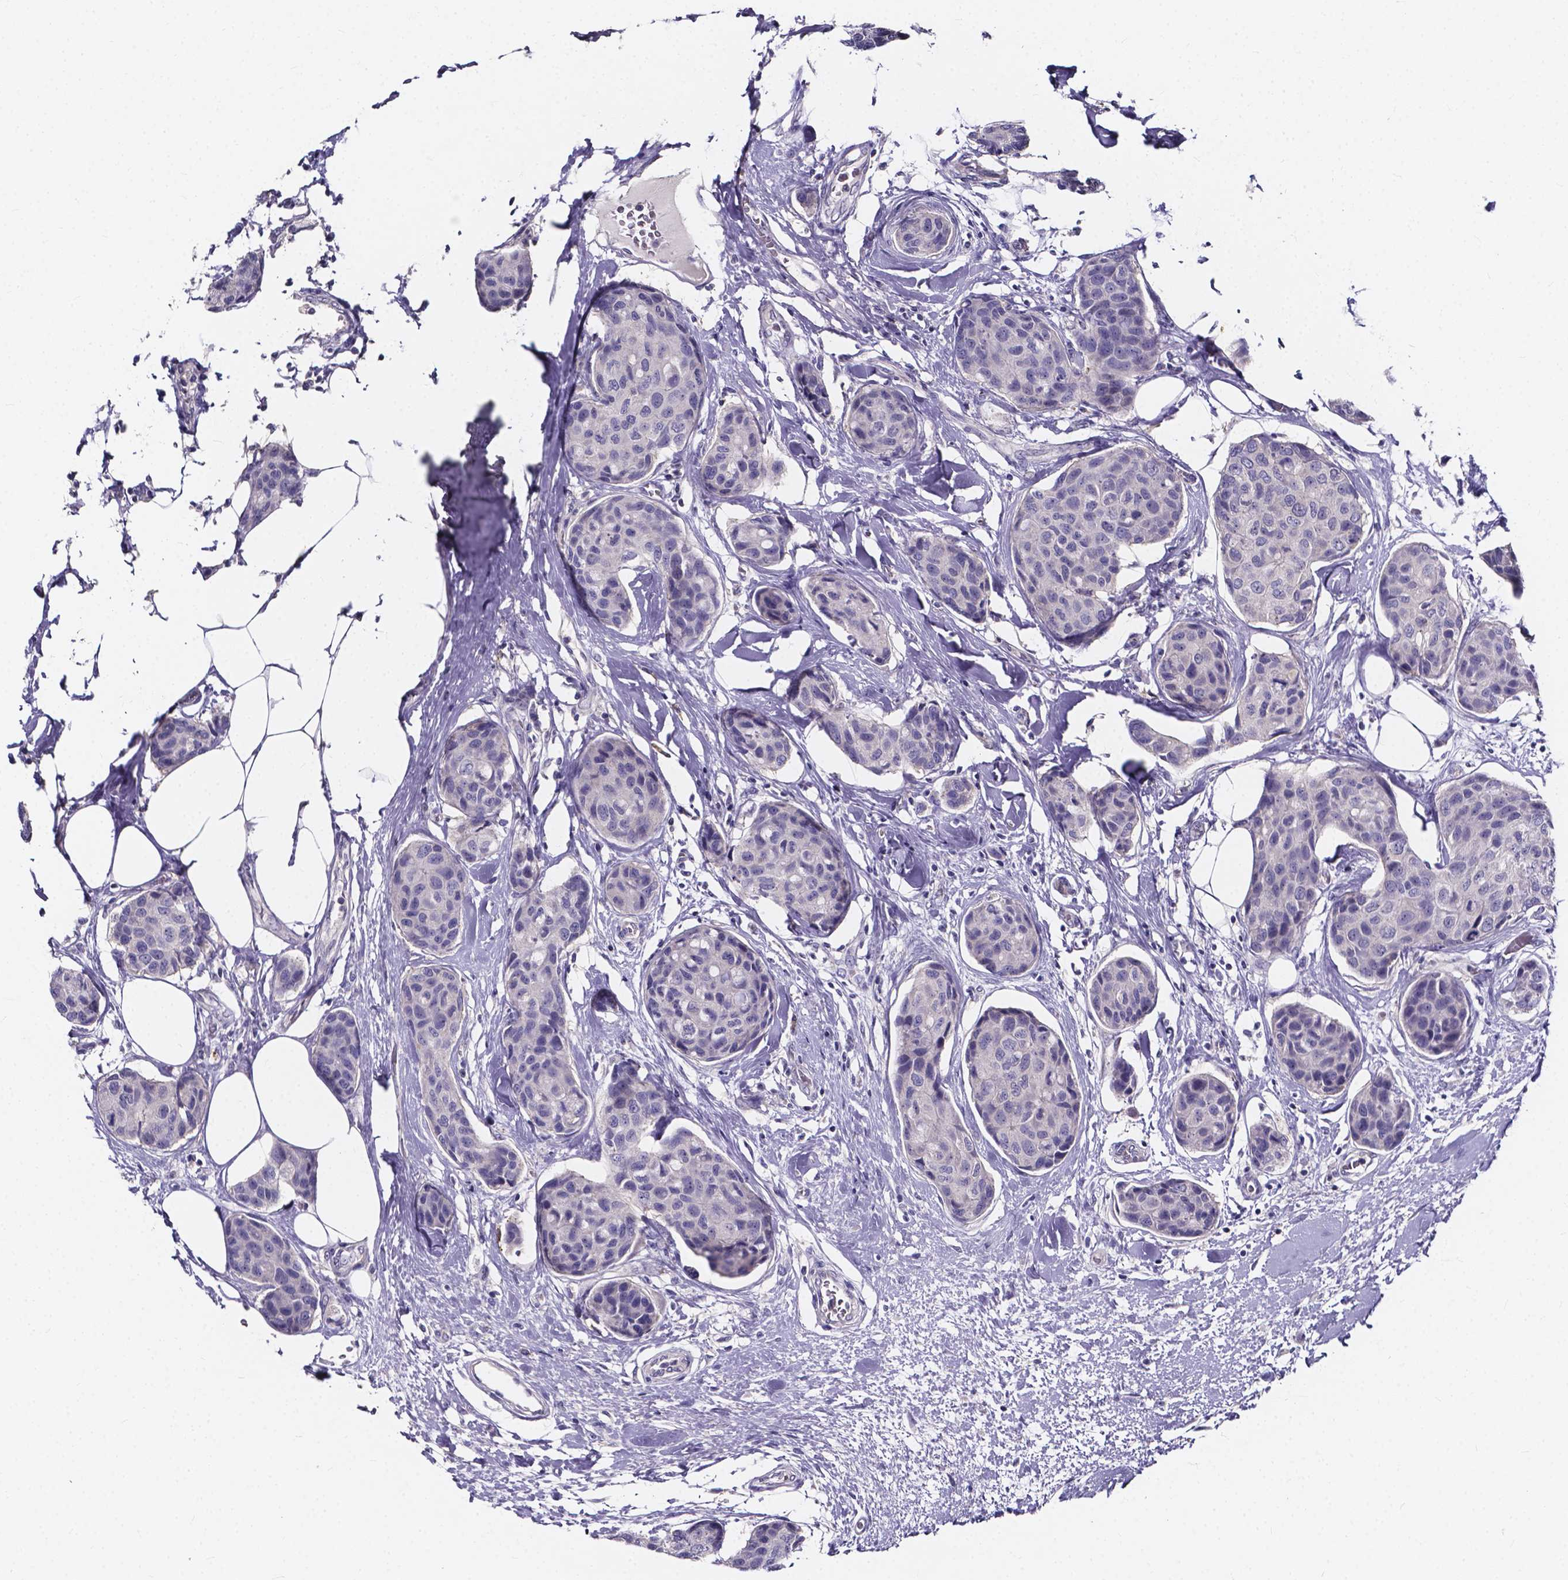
{"staining": {"intensity": "negative", "quantity": "none", "location": "none"}, "tissue": "breast cancer", "cell_type": "Tumor cells", "image_type": "cancer", "snomed": [{"axis": "morphology", "description": "Duct carcinoma"}, {"axis": "topography", "description": "Breast"}], "caption": "Immunohistochemistry of breast invasive ductal carcinoma shows no staining in tumor cells. (Immunohistochemistry (ihc), brightfield microscopy, high magnification).", "gene": "SPOCD1", "patient": {"sex": "female", "age": 80}}